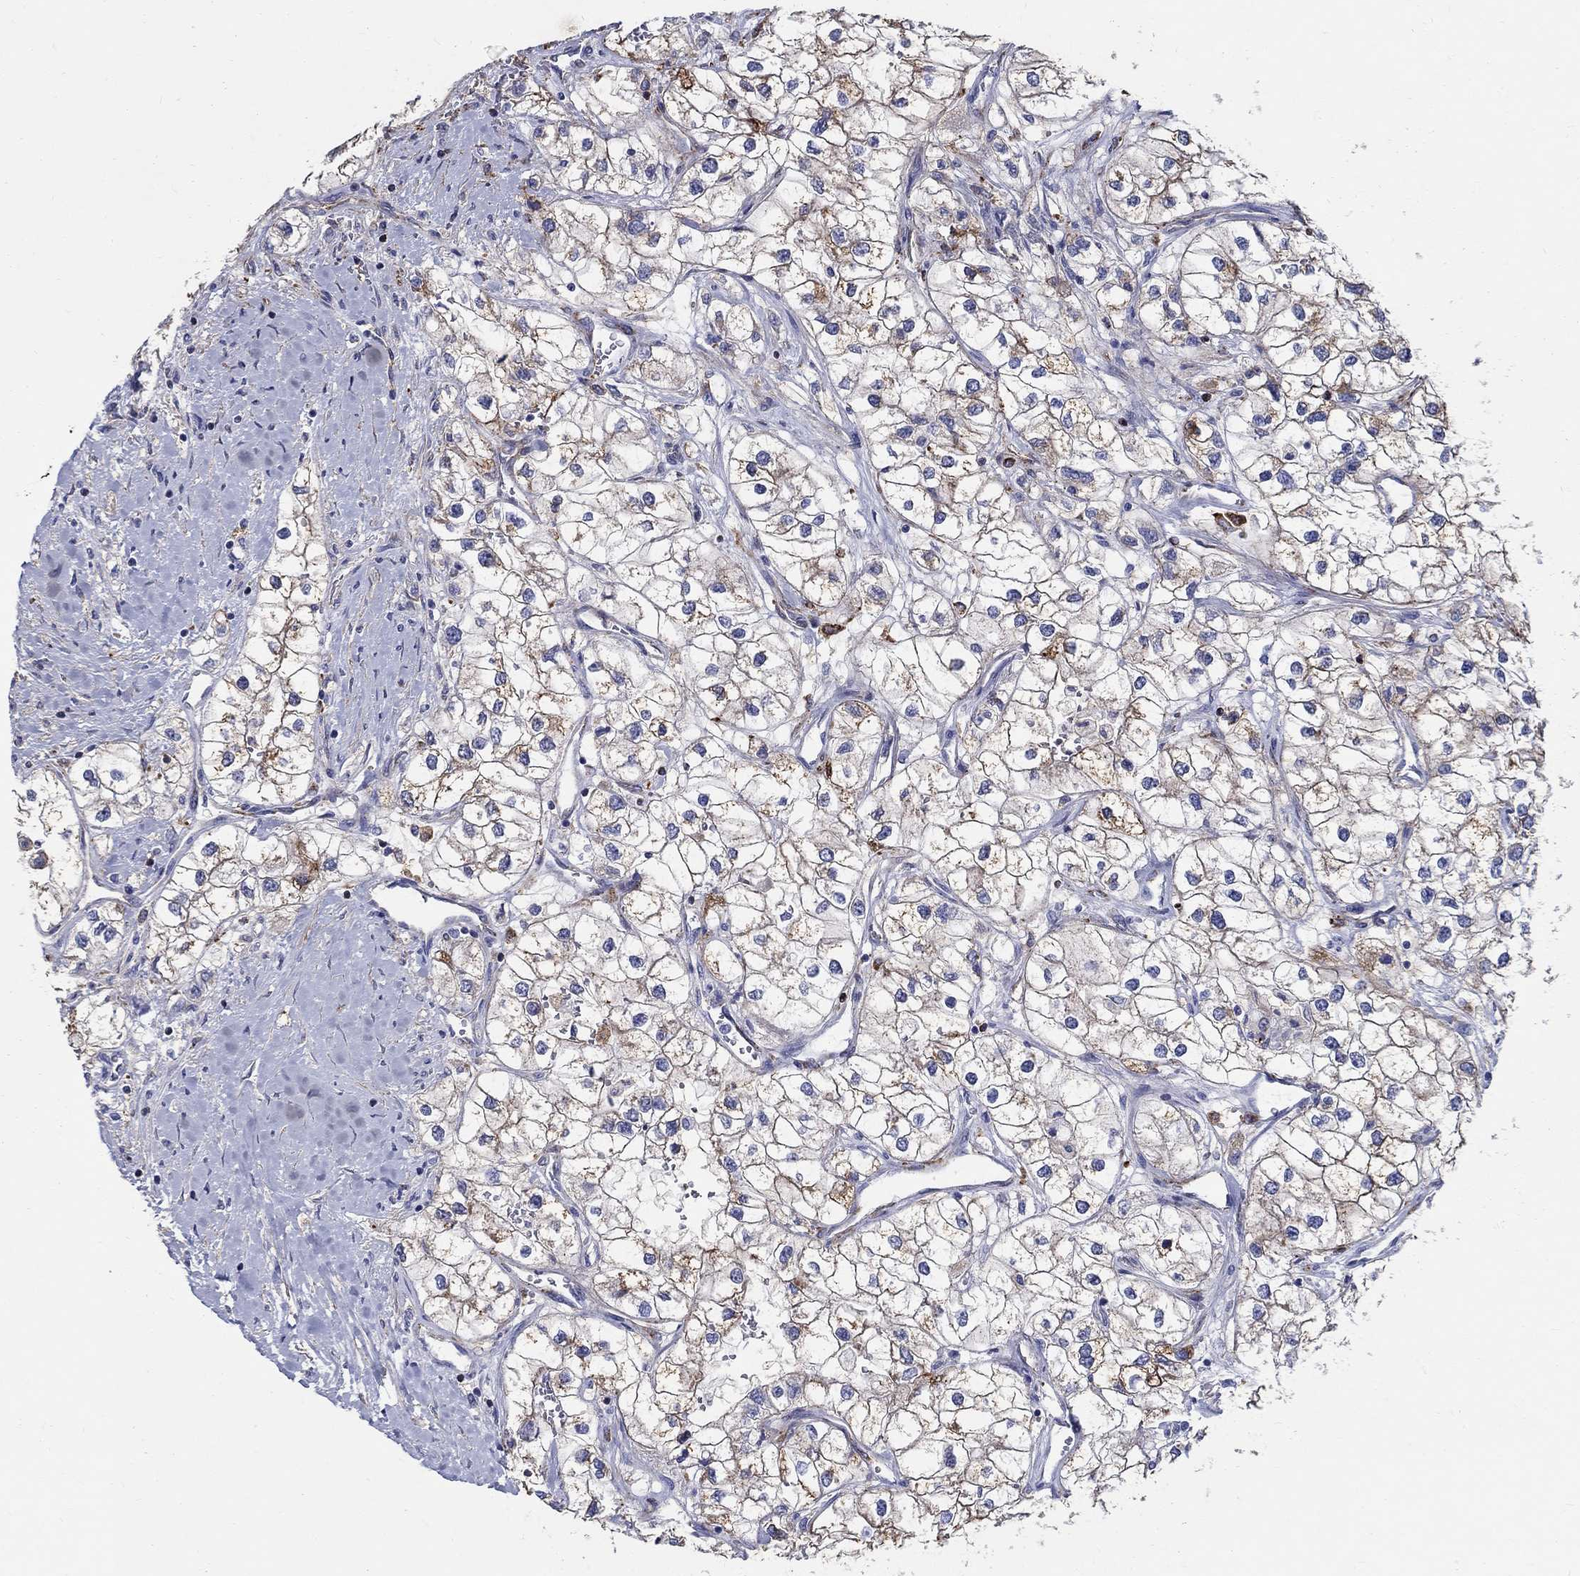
{"staining": {"intensity": "weak", "quantity": "25%-75%", "location": "cytoplasmic/membranous"}, "tissue": "renal cancer", "cell_type": "Tumor cells", "image_type": "cancer", "snomed": [{"axis": "morphology", "description": "Adenocarcinoma, NOS"}, {"axis": "topography", "description": "Kidney"}], "caption": "Brown immunohistochemical staining in human renal cancer (adenocarcinoma) demonstrates weak cytoplasmic/membranous positivity in about 25%-75% of tumor cells.", "gene": "SOX2", "patient": {"sex": "male", "age": 59}}